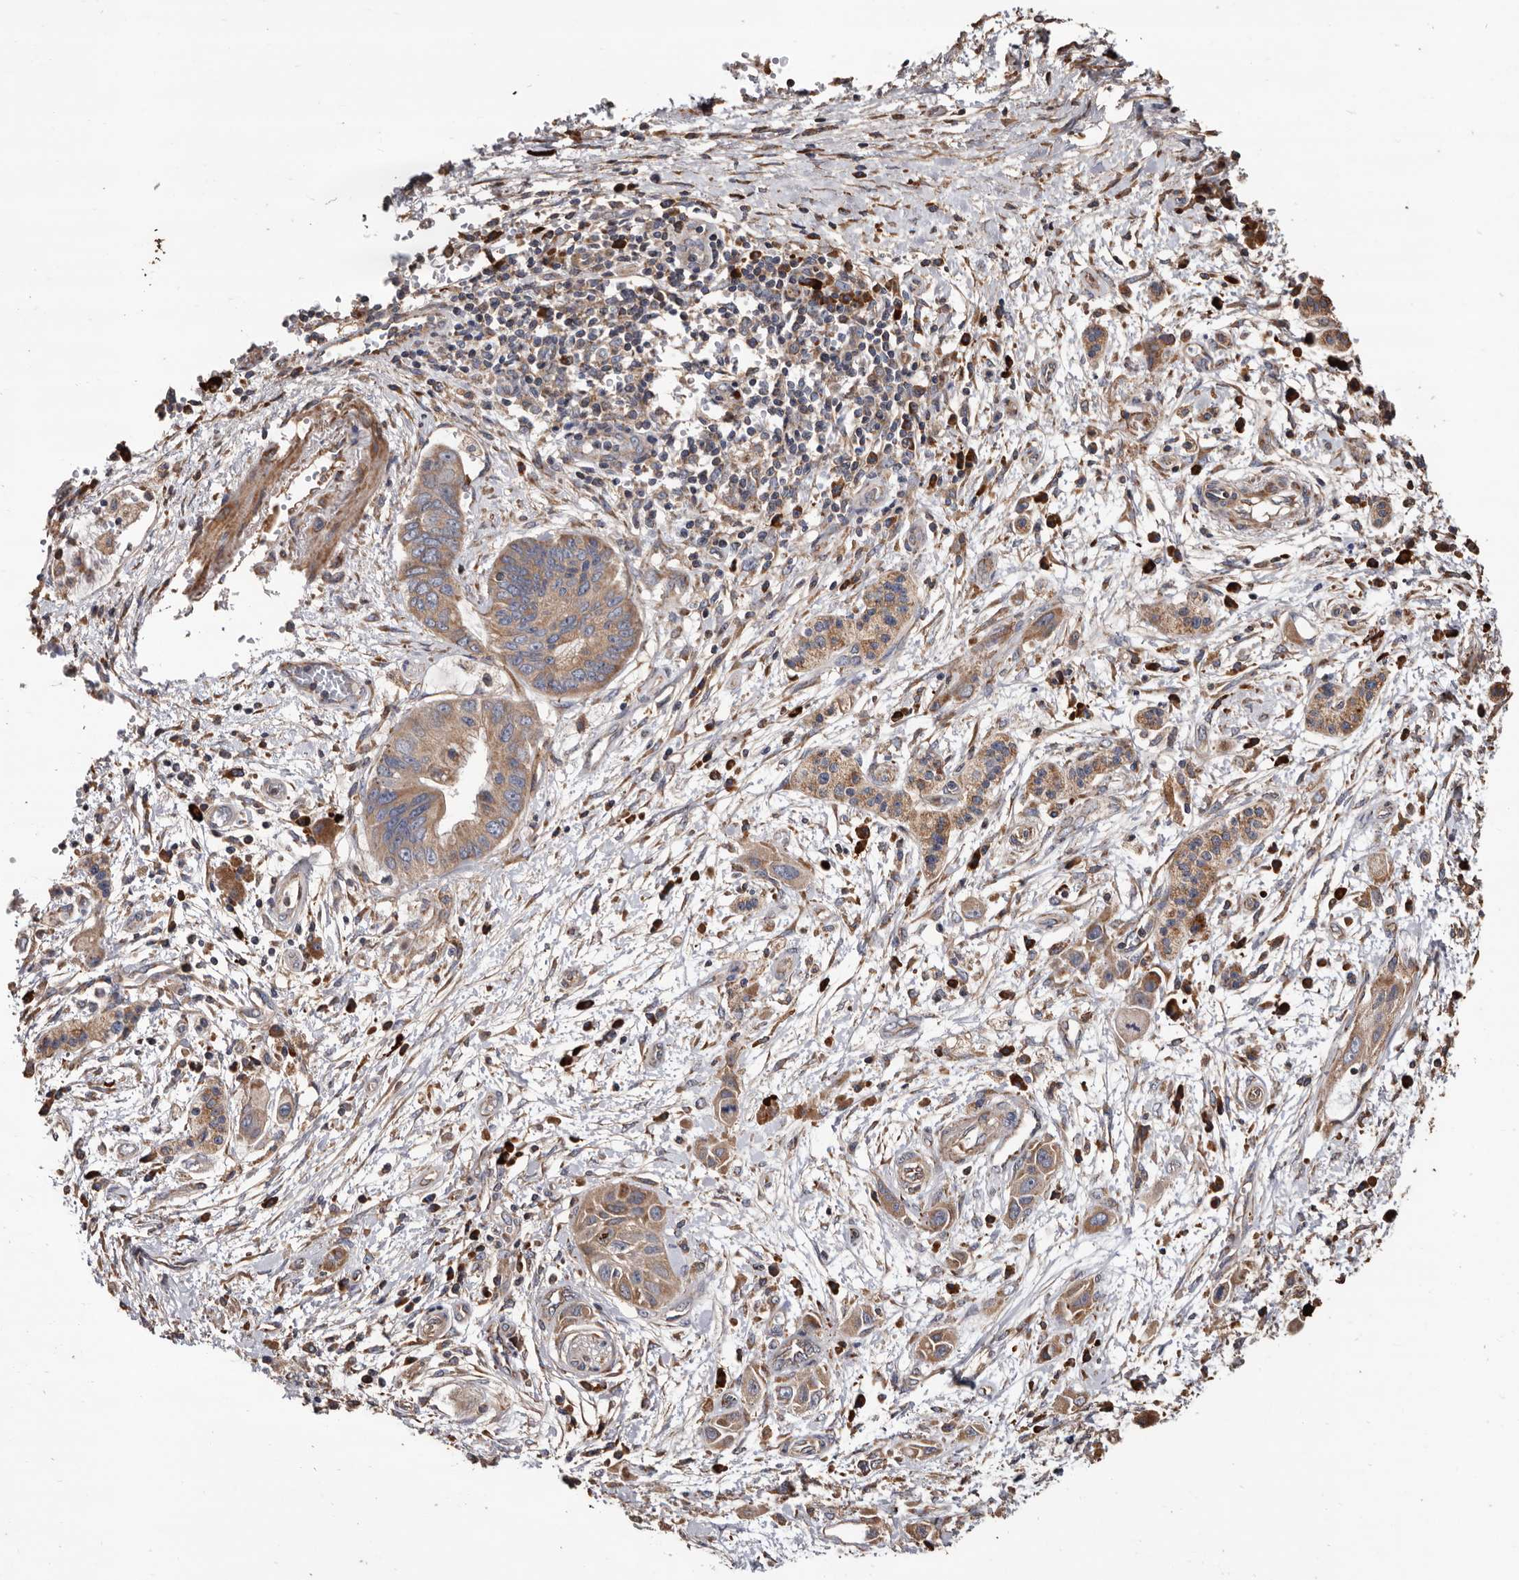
{"staining": {"intensity": "moderate", "quantity": ">75%", "location": "cytoplasmic/membranous"}, "tissue": "pancreatic cancer", "cell_type": "Tumor cells", "image_type": "cancer", "snomed": [{"axis": "morphology", "description": "Adenocarcinoma, NOS"}, {"axis": "topography", "description": "Pancreas"}], "caption": "Protein staining of adenocarcinoma (pancreatic) tissue shows moderate cytoplasmic/membranous staining in approximately >75% of tumor cells.", "gene": "OSGIN2", "patient": {"sex": "female", "age": 73}}